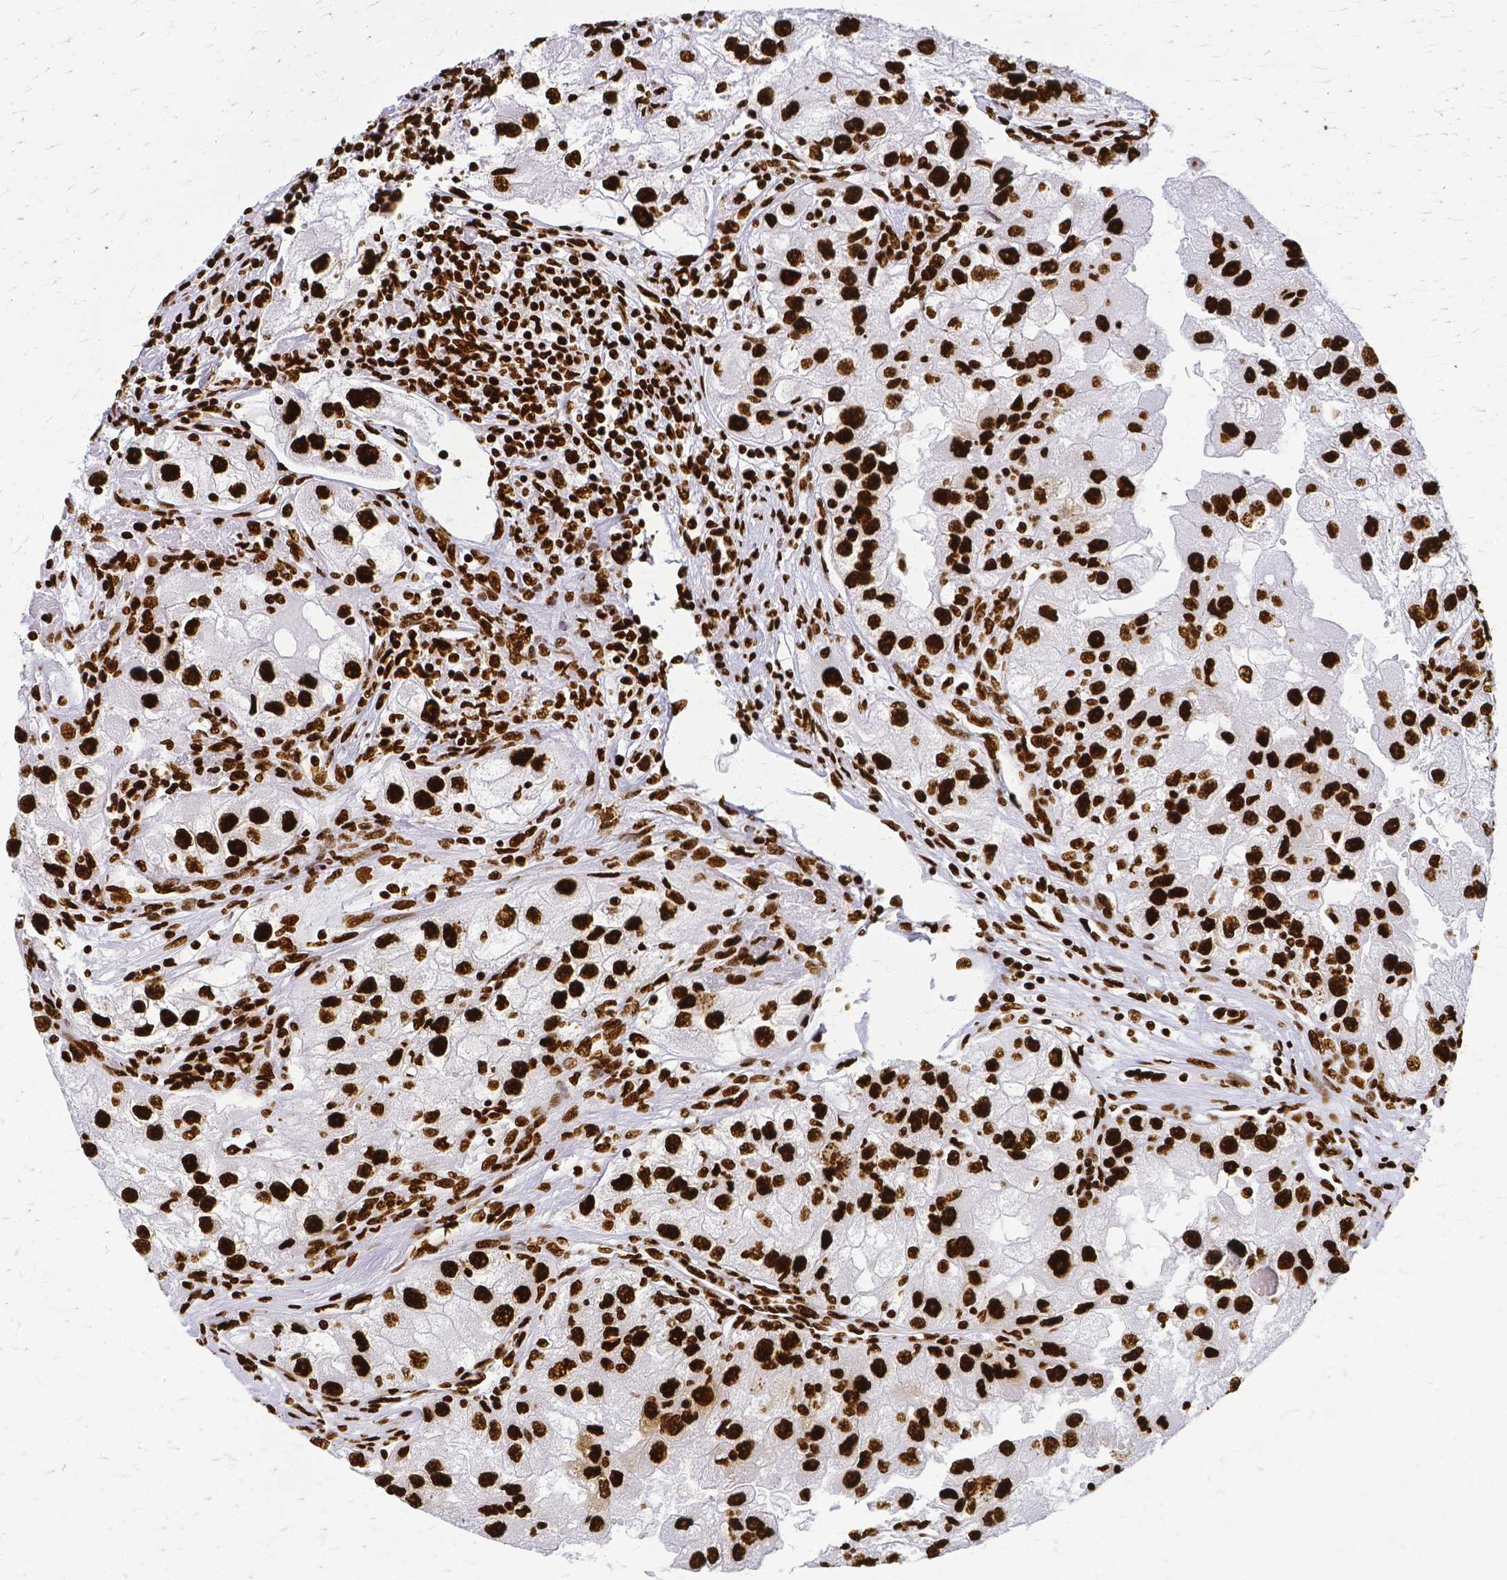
{"staining": {"intensity": "strong", "quantity": ">75%", "location": "nuclear"}, "tissue": "renal cancer", "cell_type": "Tumor cells", "image_type": "cancer", "snomed": [{"axis": "morphology", "description": "Adenocarcinoma, NOS"}, {"axis": "topography", "description": "Kidney"}], "caption": "Brown immunohistochemical staining in human renal cancer displays strong nuclear positivity in approximately >75% of tumor cells.", "gene": "SFPQ", "patient": {"sex": "male", "age": 63}}